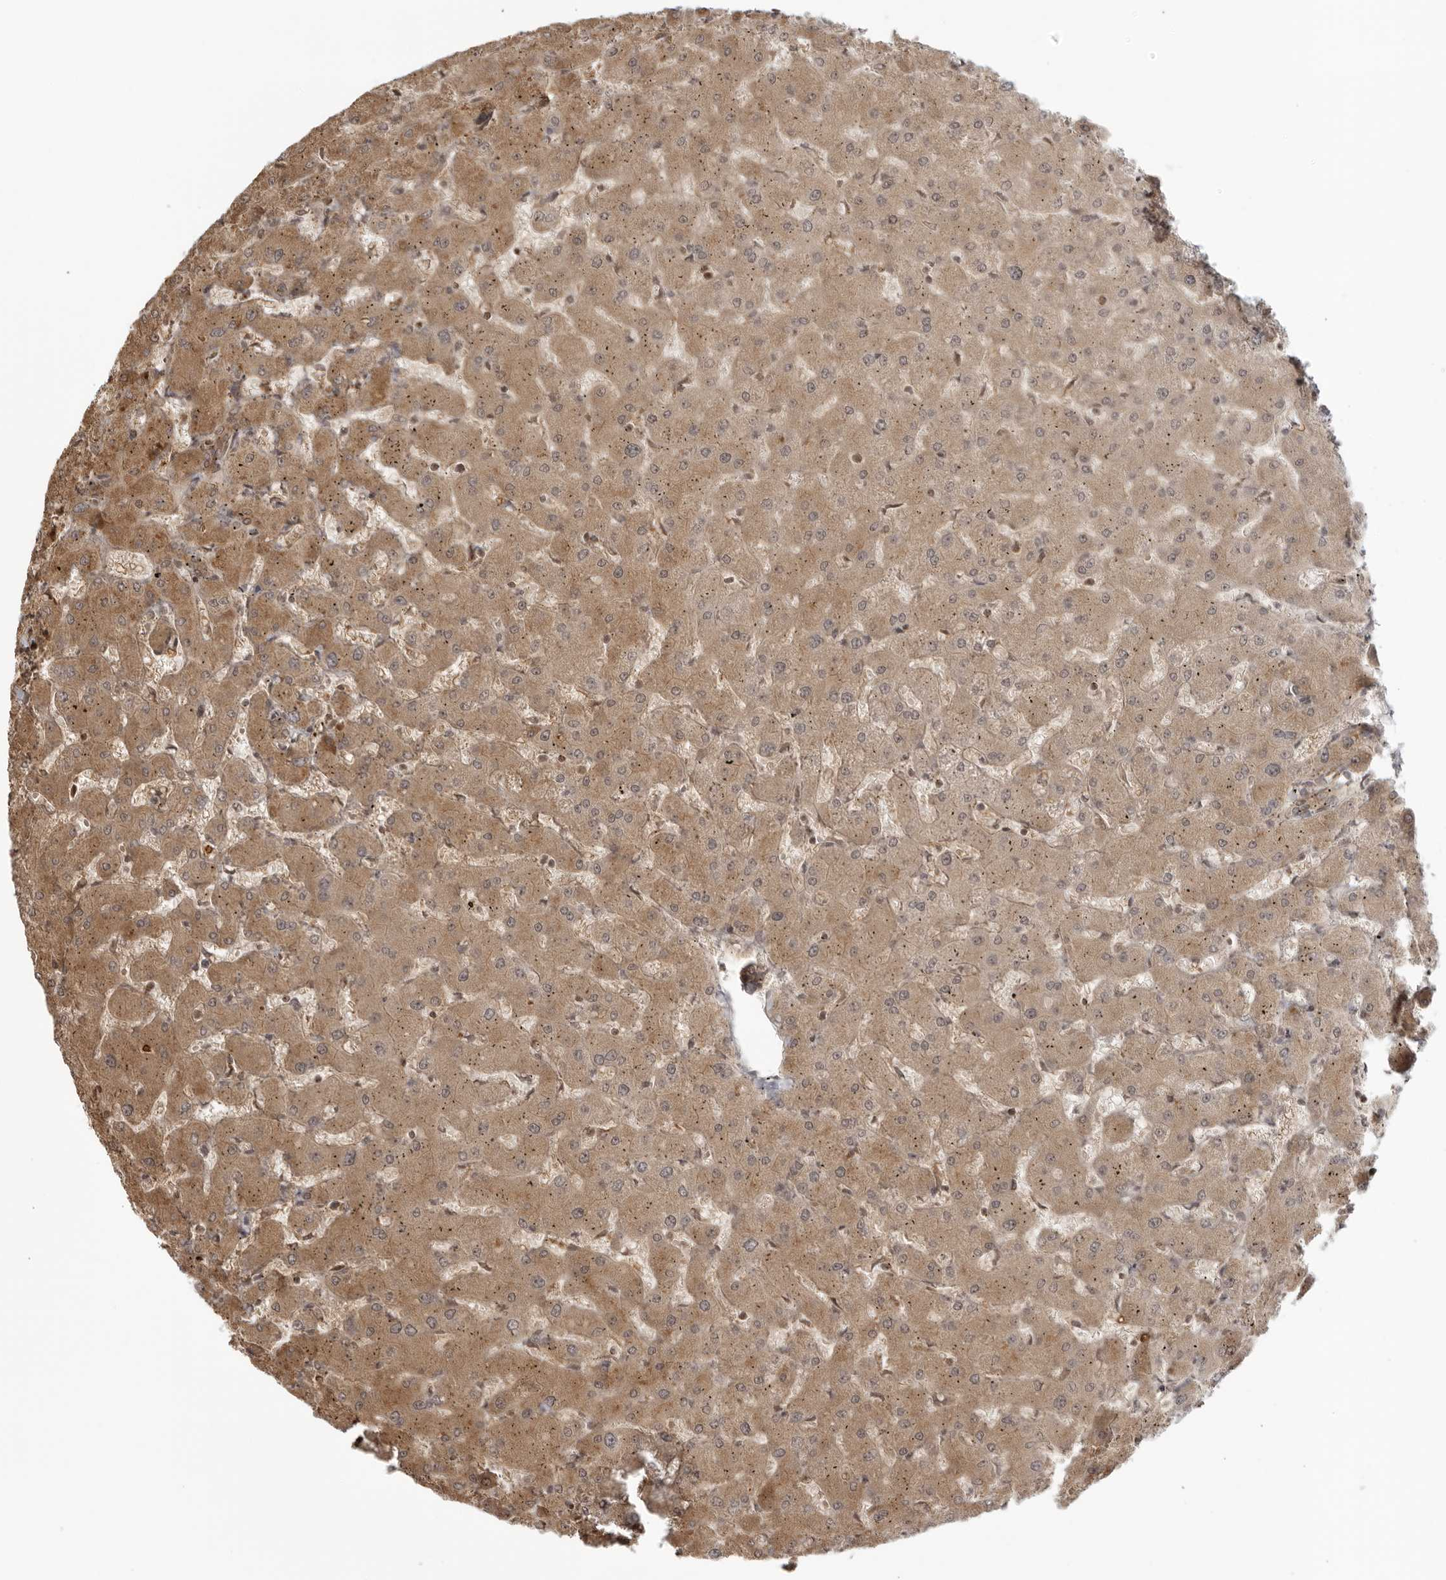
{"staining": {"intensity": "weak", "quantity": "25%-75%", "location": "cytoplasmic/membranous,nuclear"}, "tissue": "liver", "cell_type": "Cholangiocytes", "image_type": "normal", "snomed": [{"axis": "morphology", "description": "Normal tissue, NOS"}, {"axis": "topography", "description": "Liver"}], "caption": "A brown stain shows weak cytoplasmic/membranous,nuclear staining of a protein in cholangiocytes of benign liver. The protein is stained brown, and the nuclei are stained in blue (DAB (3,3'-diaminobenzidine) IHC with brightfield microscopy, high magnification).", "gene": "TCF21", "patient": {"sex": "female", "age": 63}}